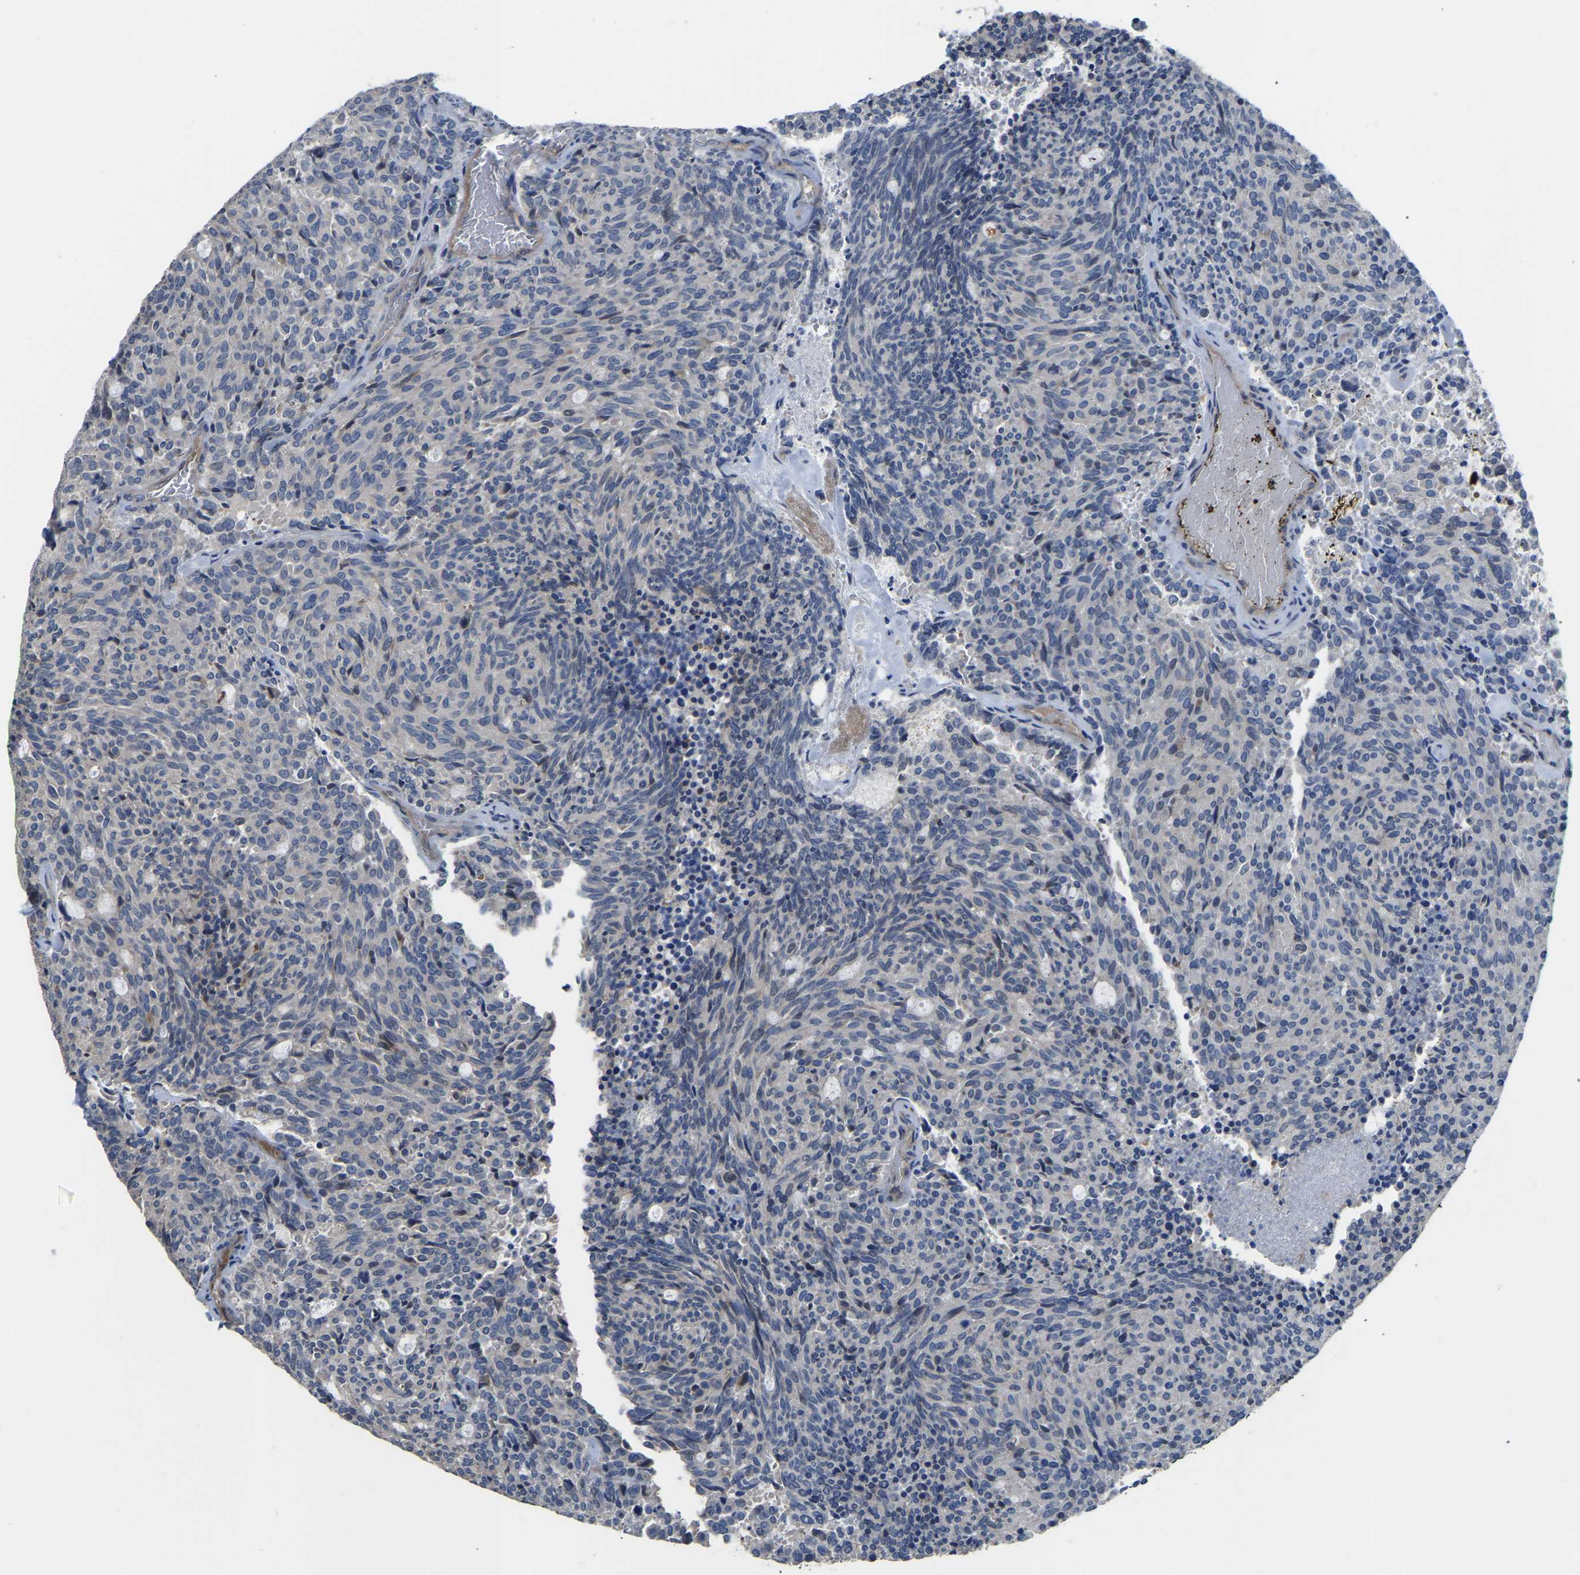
{"staining": {"intensity": "negative", "quantity": "none", "location": "none"}, "tissue": "carcinoid", "cell_type": "Tumor cells", "image_type": "cancer", "snomed": [{"axis": "morphology", "description": "Carcinoid, malignant, NOS"}, {"axis": "topography", "description": "Pancreas"}], "caption": "Malignant carcinoid stained for a protein using immunohistochemistry (IHC) shows no positivity tumor cells.", "gene": "HIGD2B", "patient": {"sex": "female", "age": 54}}